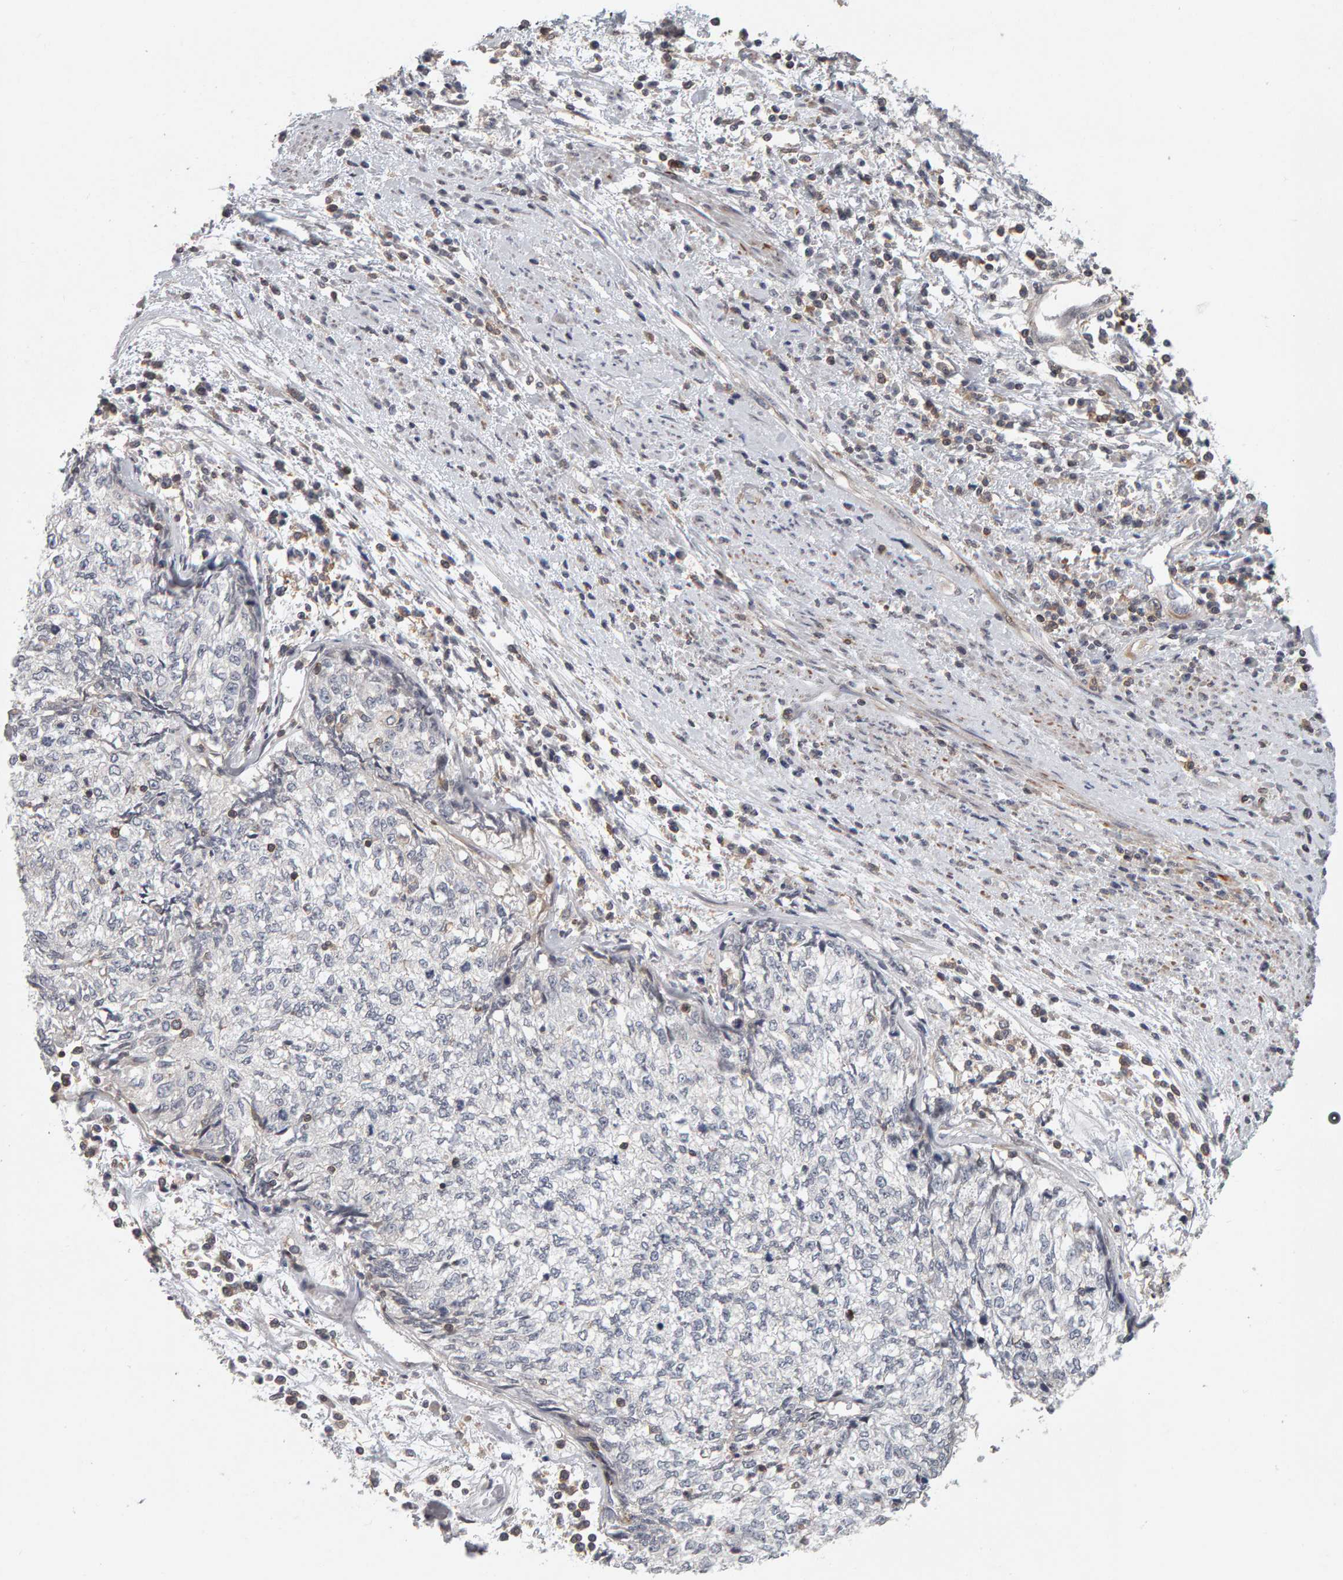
{"staining": {"intensity": "negative", "quantity": "none", "location": "none"}, "tissue": "cervical cancer", "cell_type": "Tumor cells", "image_type": "cancer", "snomed": [{"axis": "morphology", "description": "Squamous cell carcinoma, NOS"}, {"axis": "topography", "description": "Cervix"}], "caption": "Immunohistochemistry histopathology image of squamous cell carcinoma (cervical) stained for a protein (brown), which reveals no positivity in tumor cells.", "gene": "TEFM", "patient": {"sex": "female", "age": 57}}